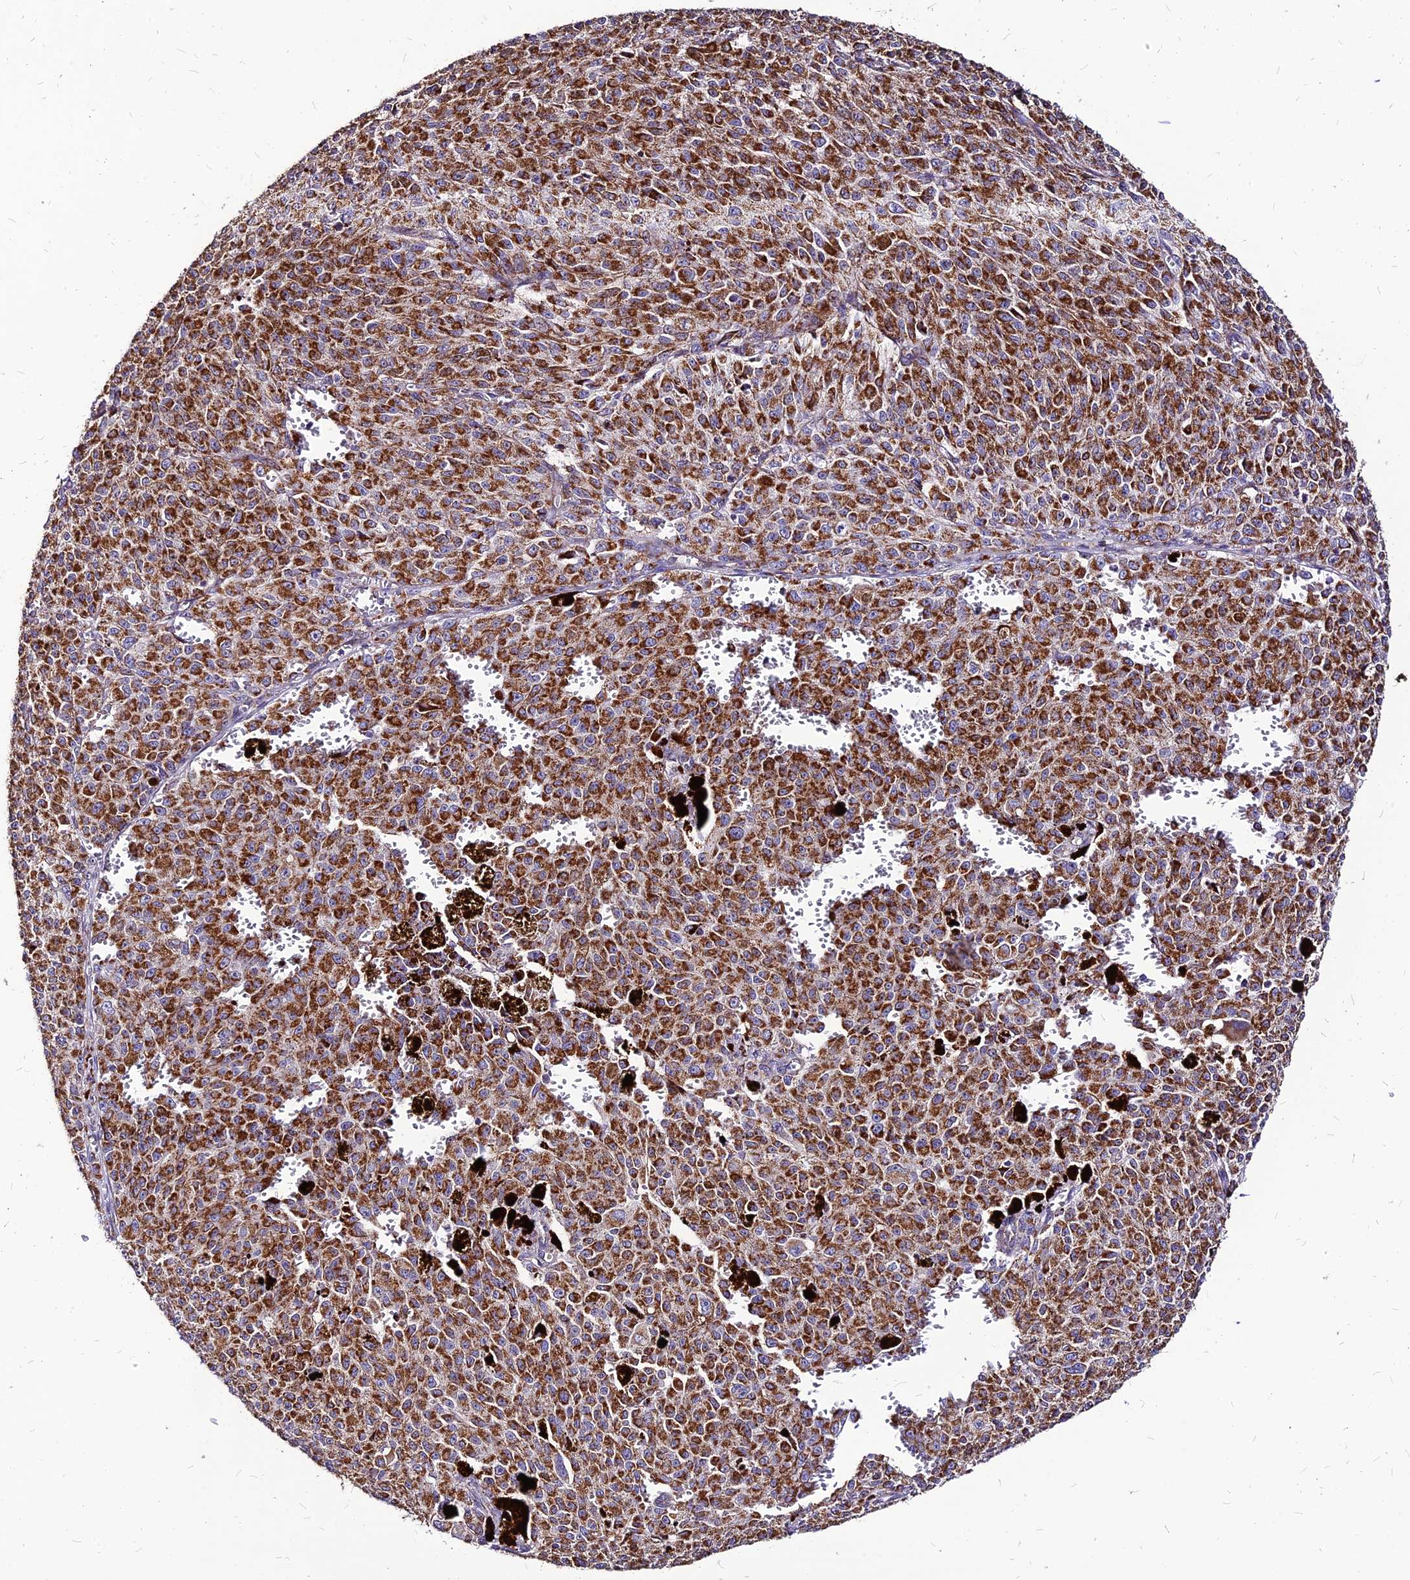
{"staining": {"intensity": "strong", "quantity": ">75%", "location": "cytoplasmic/membranous"}, "tissue": "melanoma", "cell_type": "Tumor cells", "image_type": "cancer", "snomed": [{"axis": "morphology", "description": "Malignant melanoma, NOS"}, {"axis": "topography", "description": "Skin"}], "caption": "Immunohistochemistry (IHC) of malignant melanoma displays high levels of strong cytoplasmic/membranous staining in approximately >75% of tumor cells.", "gene": "ECI1", "patient": {"sex": "female", "age": 52}}